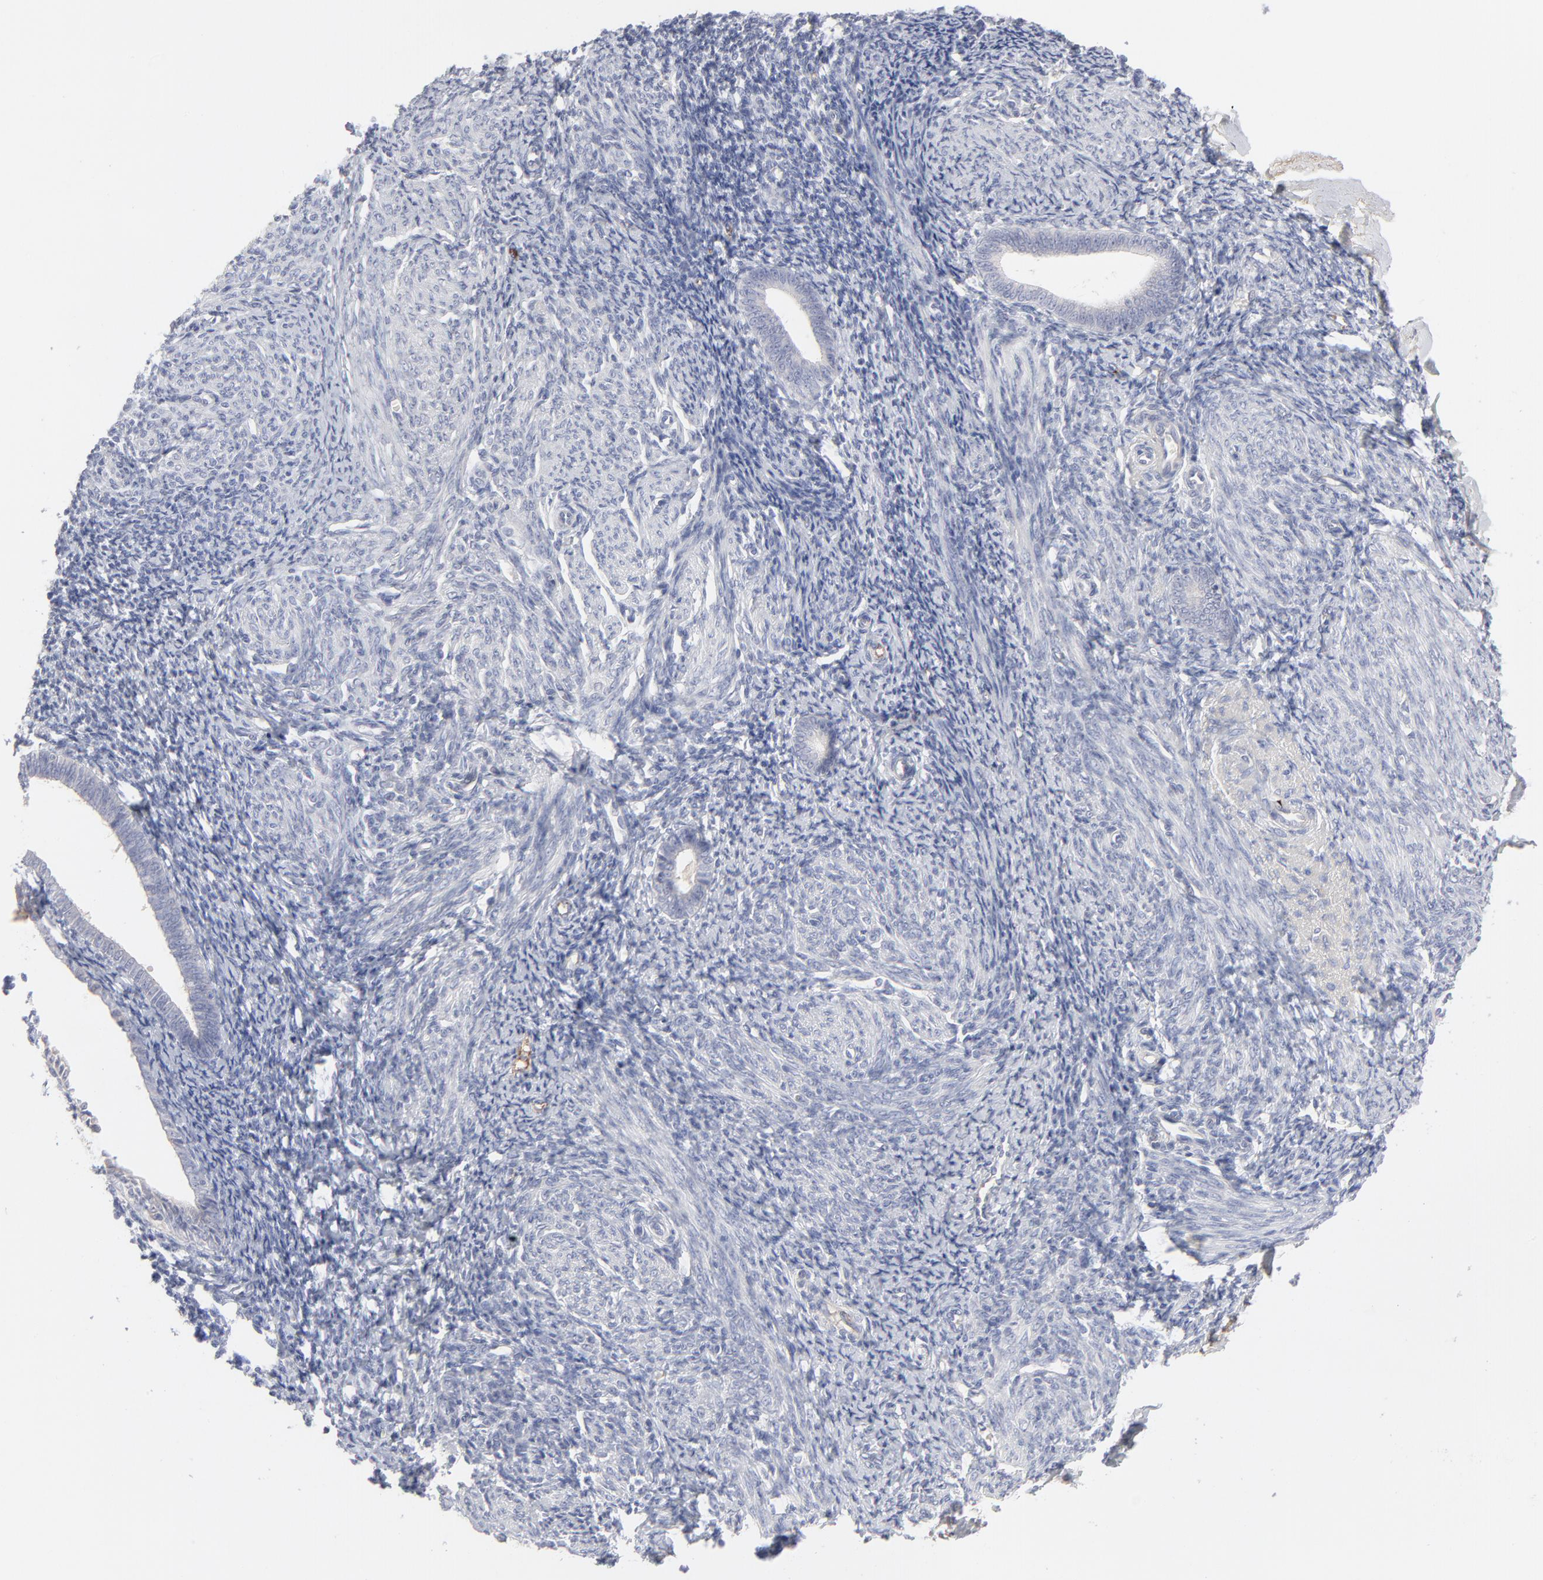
{"staining": {"intensity": "weak", "quantity": "<25%", "location": "cytoplasmic/membranous"}, "tissue": "endometrium", "cell_type": "Cells in endometrial stroma", "image_type": "normal", "snomed": [{"axis": "morphology", "description": "Normal tissue, NOS"}, {"axis": "topography", "description": "Endometrium"}], "caption": "Immunohistochemical staining of benign human endometrium displays no significant expression in cells in endometrial stroma. (DAB immunohistochemistry, high magnification).", "gene": "CCR3", "patient": {"sex": "female", "age": 57}}